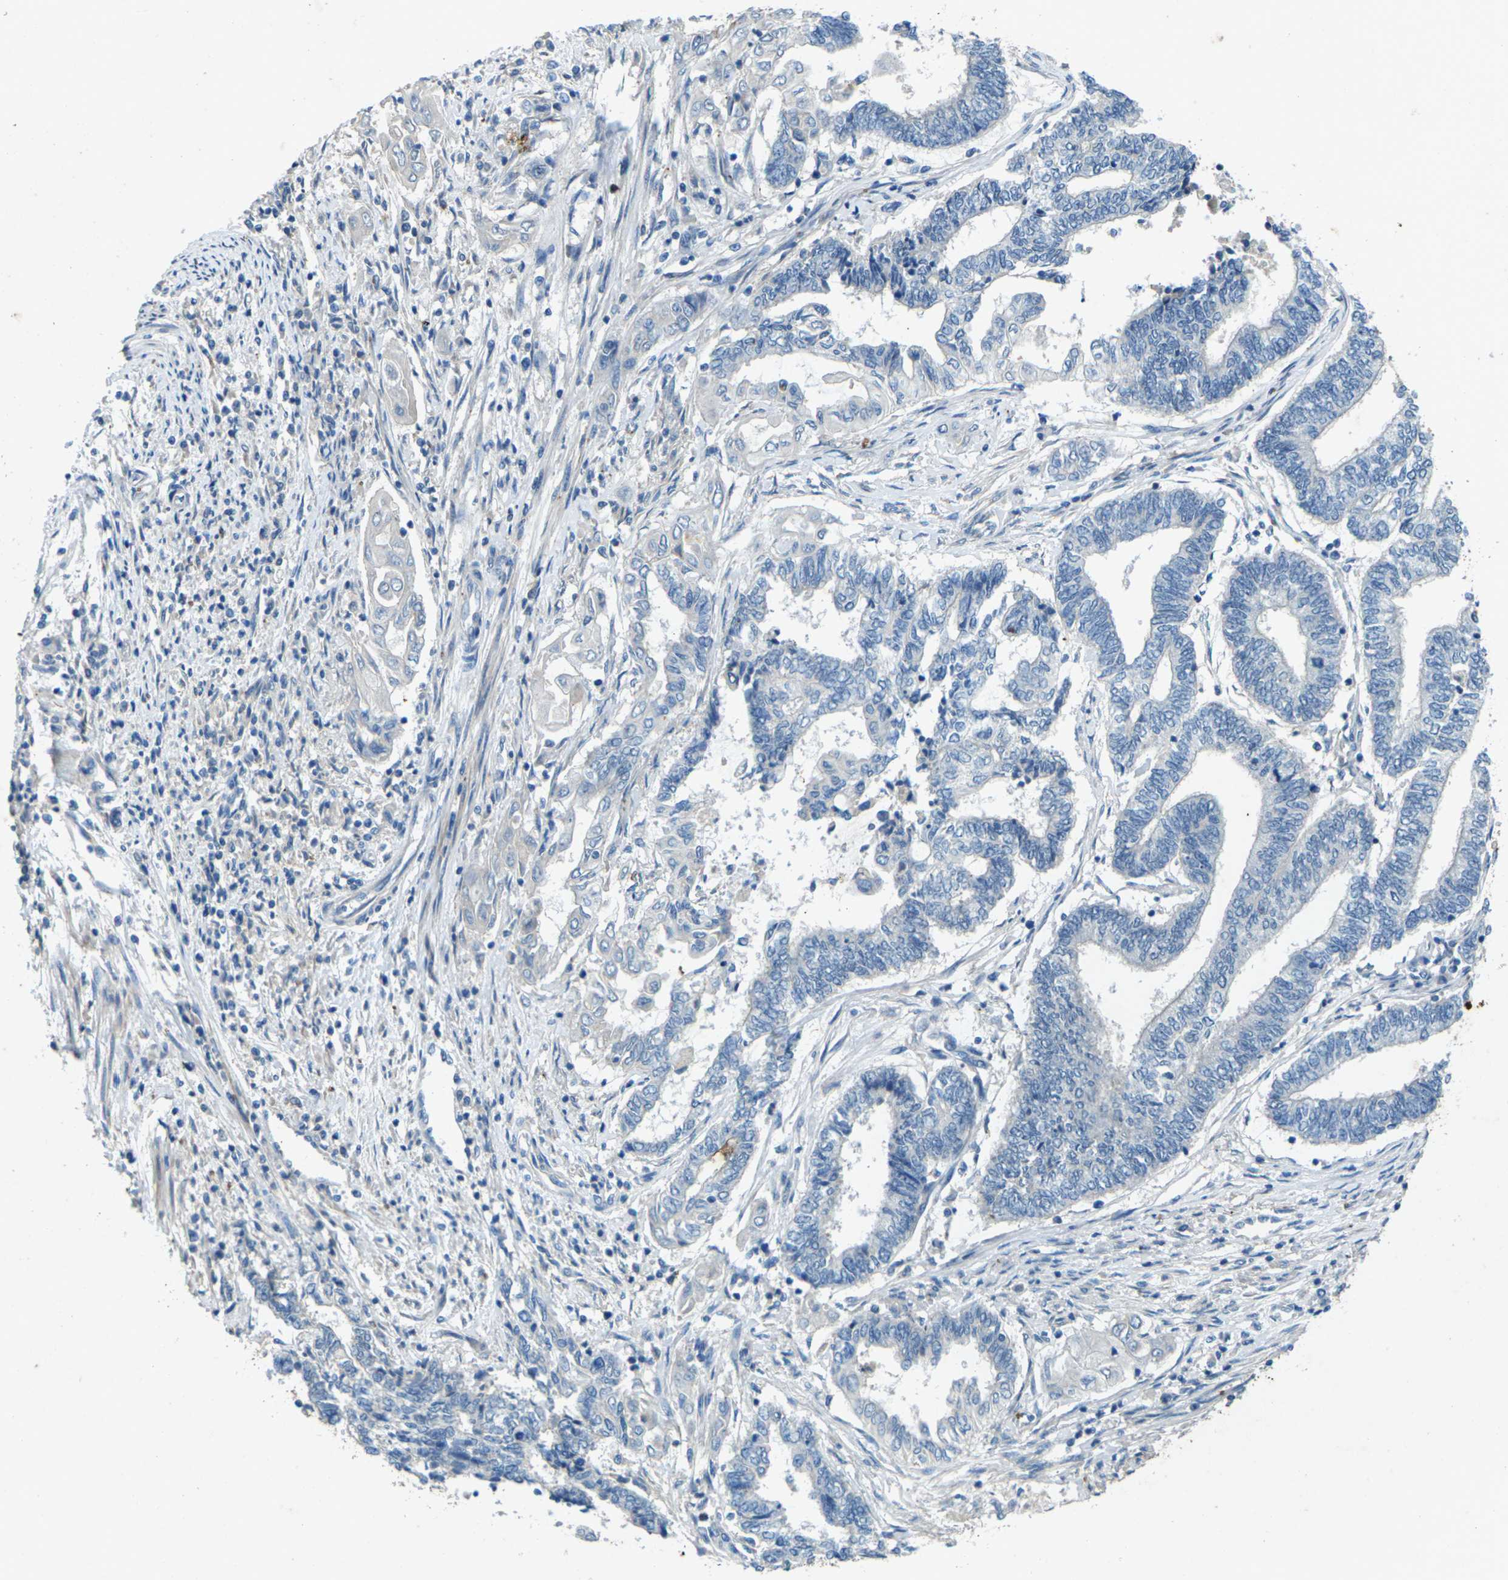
{"staining": {"intensity": "negative", "quantity": "none", "location": "none"}, "tissue": "endometrial cancer", "cell_type": "Tumor cells", "image_type": "cancer", "snomed": [{"axis": "morphology", "description": "Adenocarcinoma, NOS"}, {"axis": "topography", "description": "Uterus"}, {"axis": "topography", "description": "Endometrium"}], "caption": "Tumor cells show no significant expression in endometrial cancer (adenocarcinoma). The staining was performed using DAB to visualize the protein expression in brown, while the nuclei were stained in blue with hematoxylin (Magnification: 20x).", "gene": "SIGLEC14", "patient": {"sex": "female", "age": 70}}